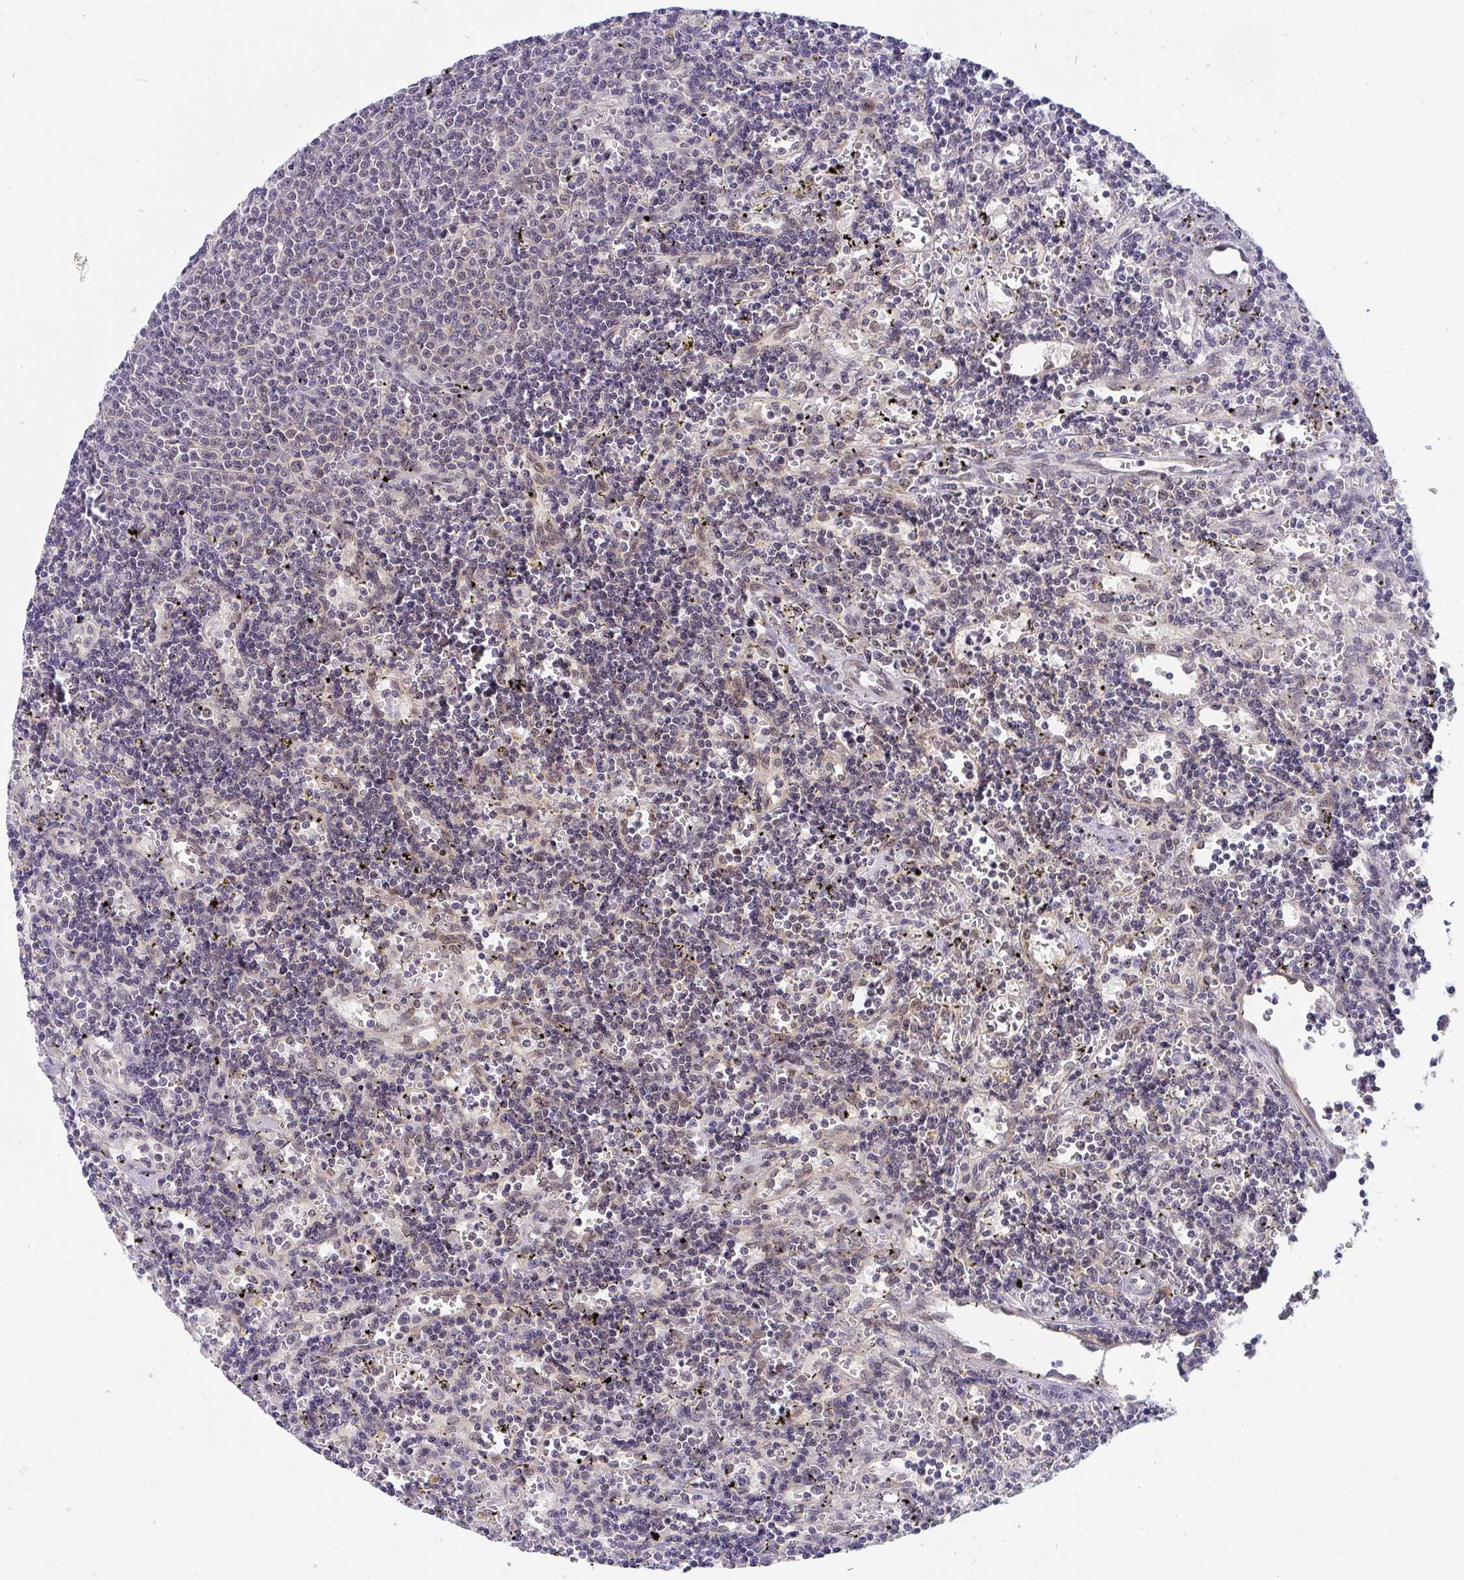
{"staining": {"intensity": "weak", "quantity": "<25%", "location": "nuclear"}, "tissue": "lymphoma", "cell_type": "Tumor cells", "image_type": "cancer", "snomed": [{"axis": "morphology", "description": "Malignant lymphoma, non-Hodgkin's type, Low grade"}, {"axis": "topography", "description": "Spleen"}], "caption": "Protein analysis of low-grade malignant lymphoma, non-Hodgkin's type reveals no significant staining in tumor cells.", "gene": "SYNCRIP", "patient": {"sex": "male", "age": 60}}